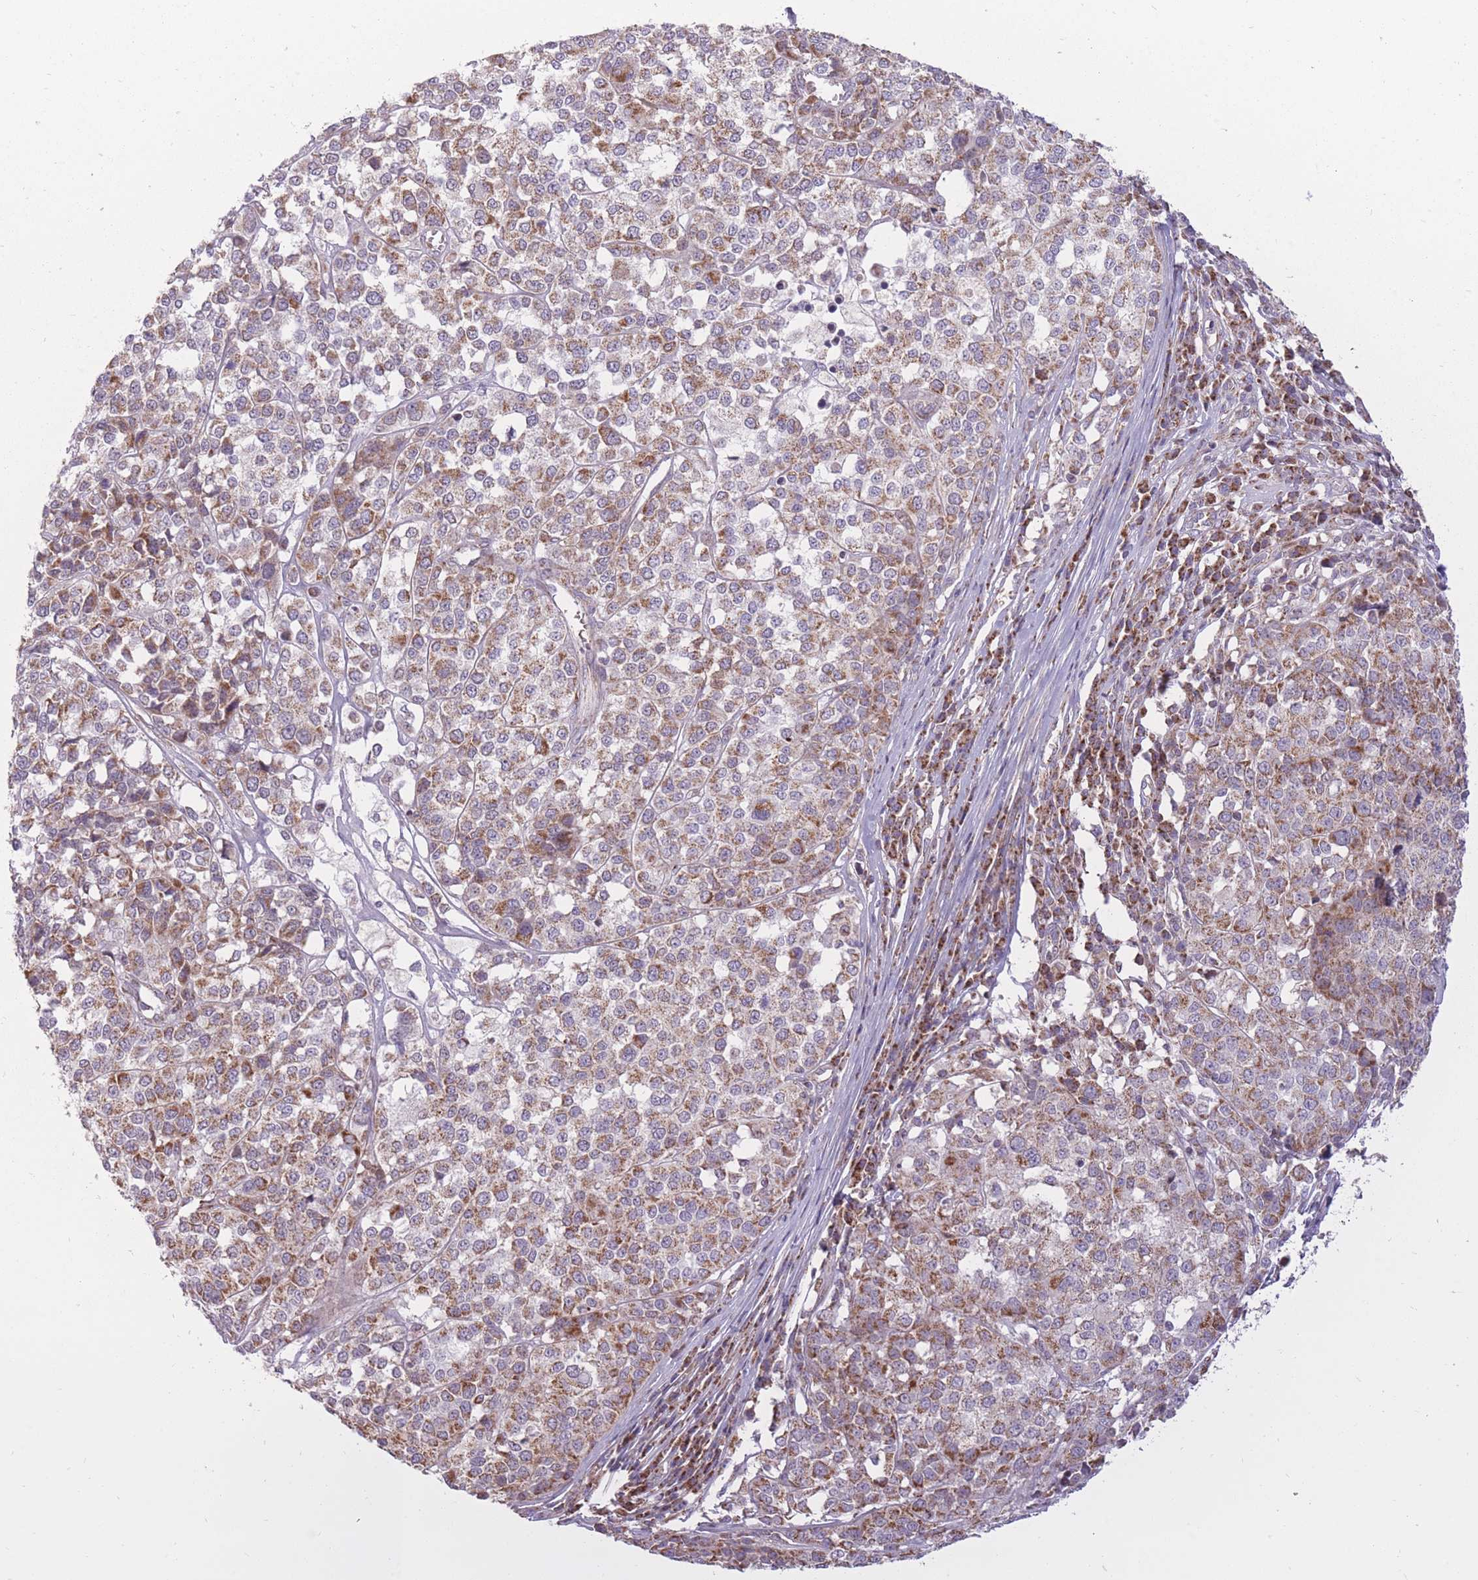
{"staining": {"intensity": "moderate", "quantity": "25%-75%", "location": "cytoplasmic/membranous"}, "tissue": "melanoma", "cell_type": "Tumor cells", "image_type": "cancer", "snomed": [{"axis": "morphology", "description": "Malignant melanoma, Metastatic site"}, {"axis": "topography", "description": "Lymph node"}], "caption": "There is medium levels of moderate cytoplasmic/membranous positivity in tumor cells of malignant melanoma (metastatic site), as demonstrated by immunohistochemical staining (brown color).", "gene": "LIN7C", "patient": {"sex": "male", "age": 44}}